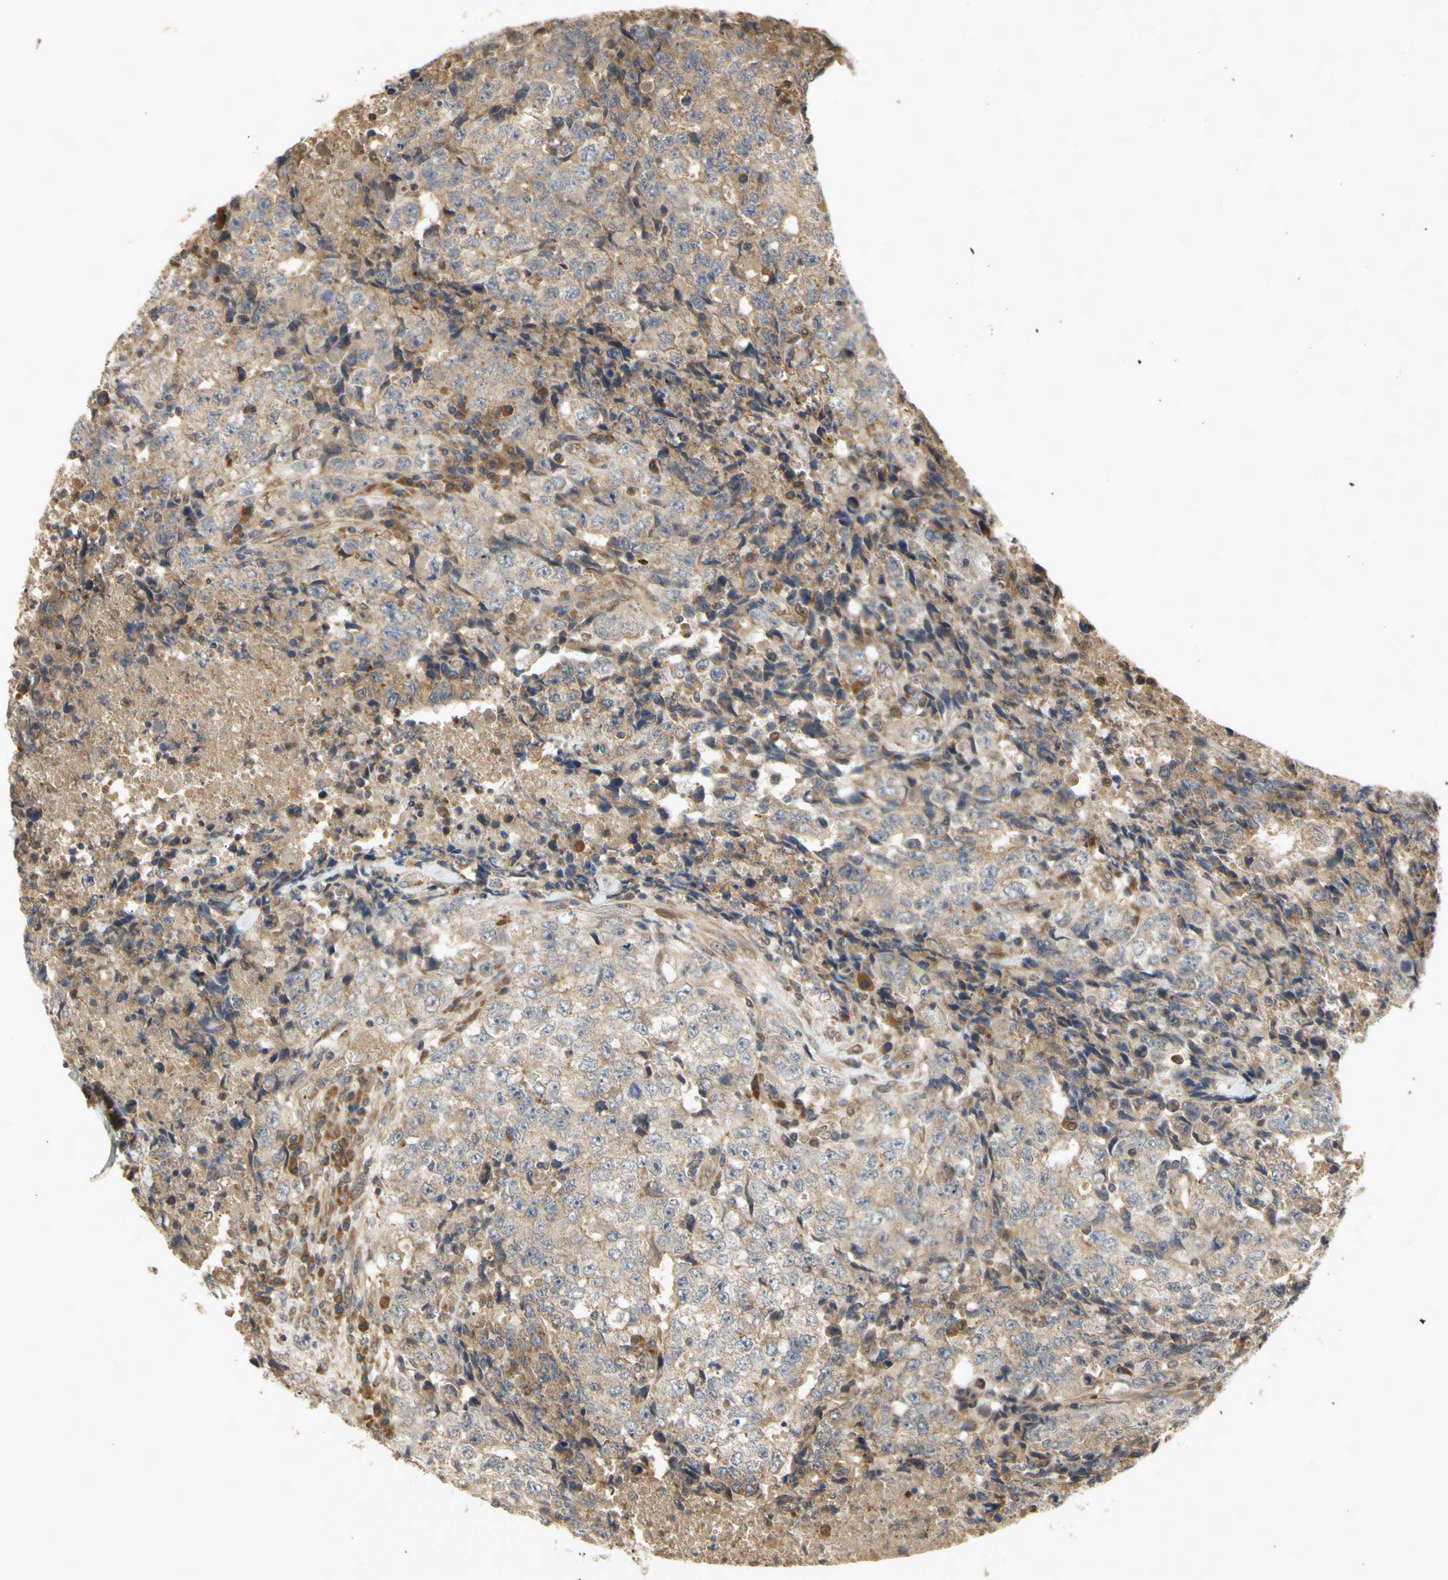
{"staining": {"intensity": "weak", "quantity": ">75%", "location": "cytoplasmic/membranous"}, "tissue": "testis cancer", "cell_type": "Tumor cells", "image_type": "cancer", "snomed": [{"axis": "morphology", "description": "Necrosis, NOS"}, {"axis": "morphology", "description": "Carcinoma, Embryonal, NOS"}, {"axis": "topography", "description": "Testis"}], "caption": "Embryonal carcinoma (testis) tissue reveals weak cytoplasmic/membranous expression in about >75% of tumor cells", "gene": "PKN1", "patient": {"sex": "male", "age": 19}}